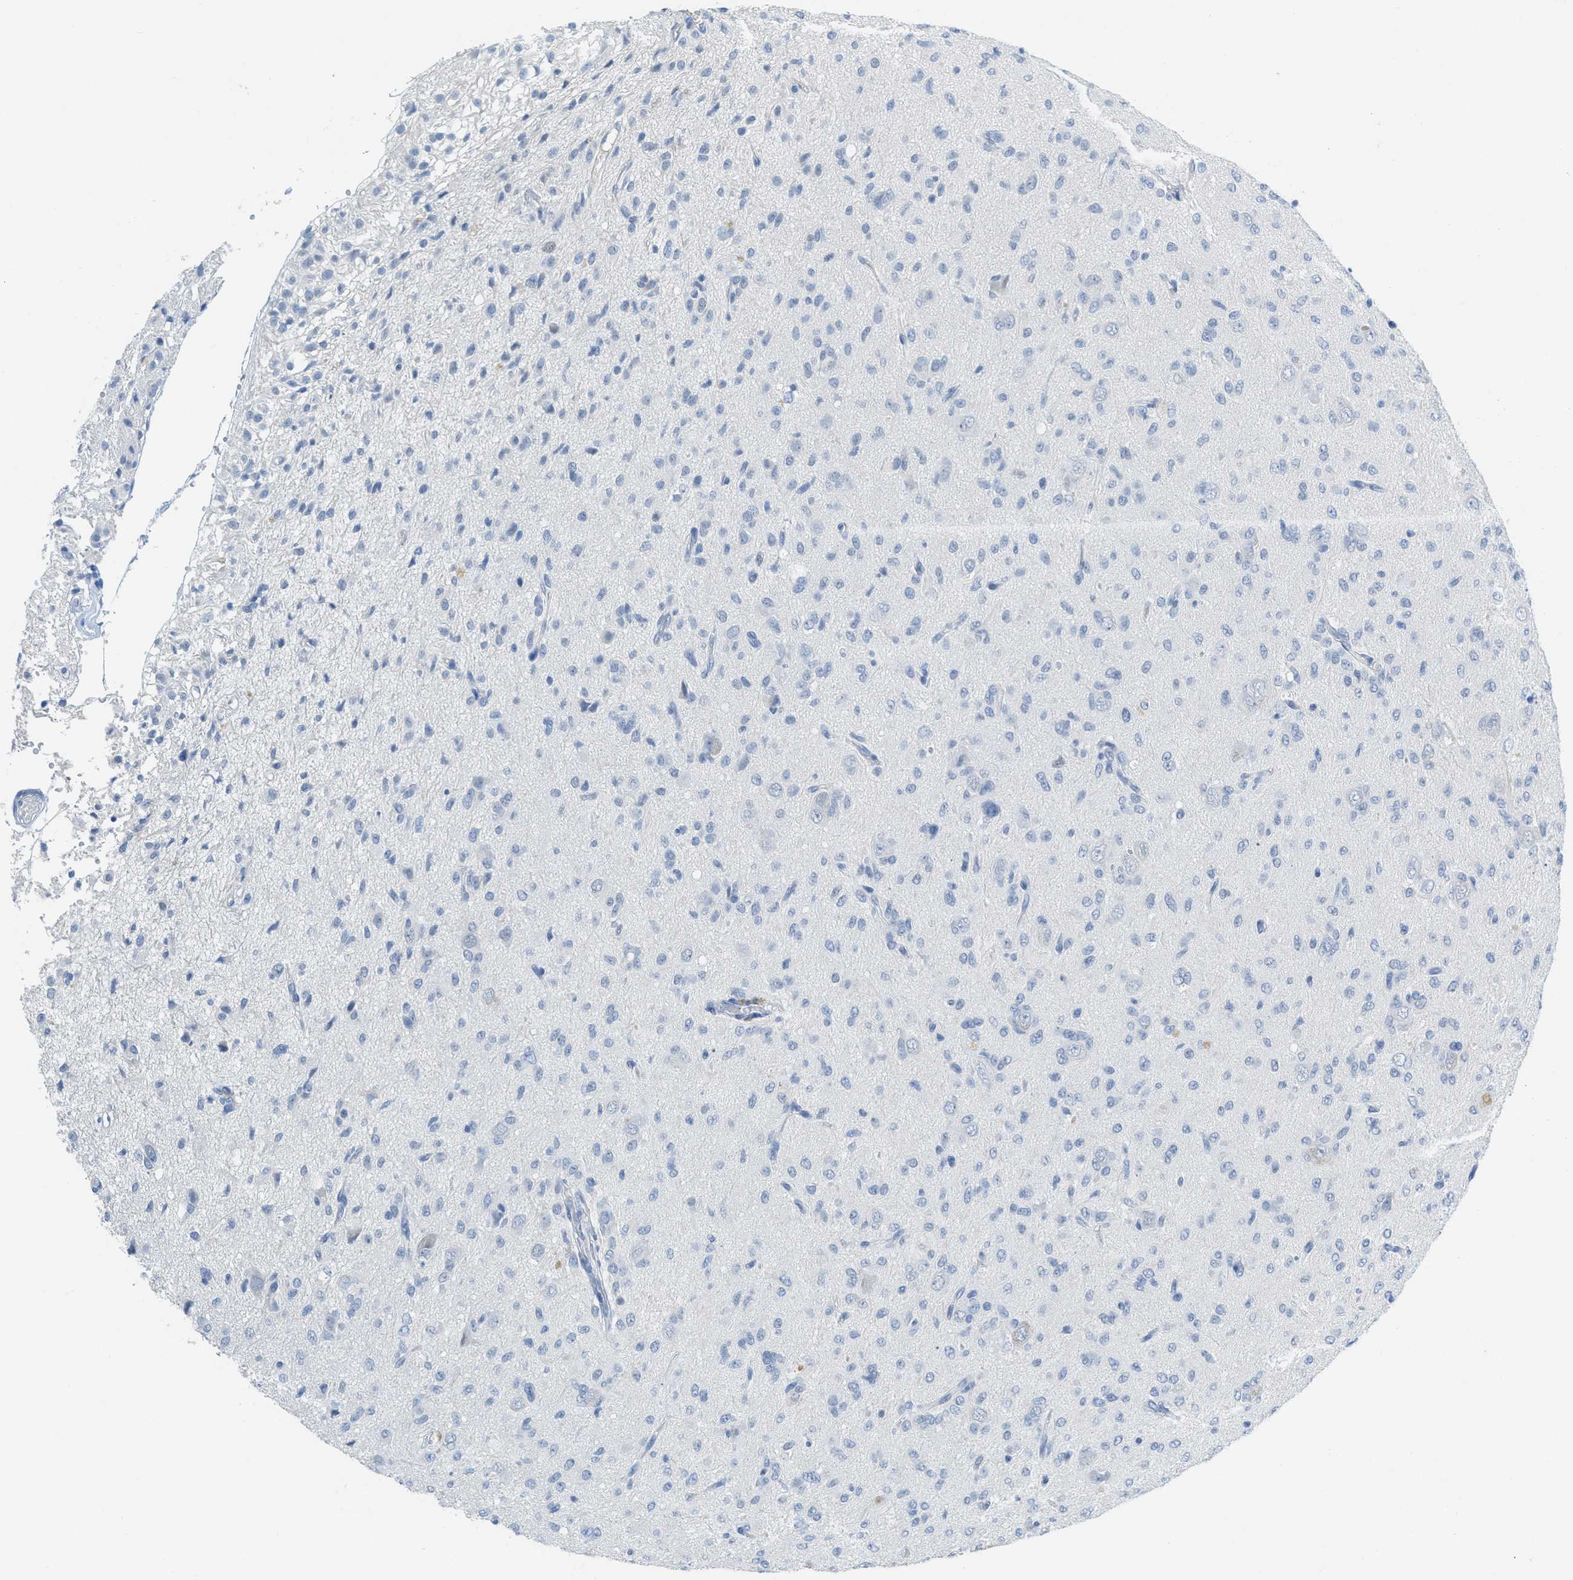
{"staining": {"intensity": "negative", "quantity": "none", "location": "none"}, "tissue": "glioma", "cell_type": "Tumor cells", "image_type": "cancer", "snomed": [{"axis": "morphology", "description": "Glioma, malignant, High grade"}, {"axis": "topography", "description": "Brain"}], "caption": "Image shows no protein positivity in tumor cells of high-grade glioma (malignant) tissue.", "gene": "HSF2", "patient": {"sex": "female", "age": 59}}